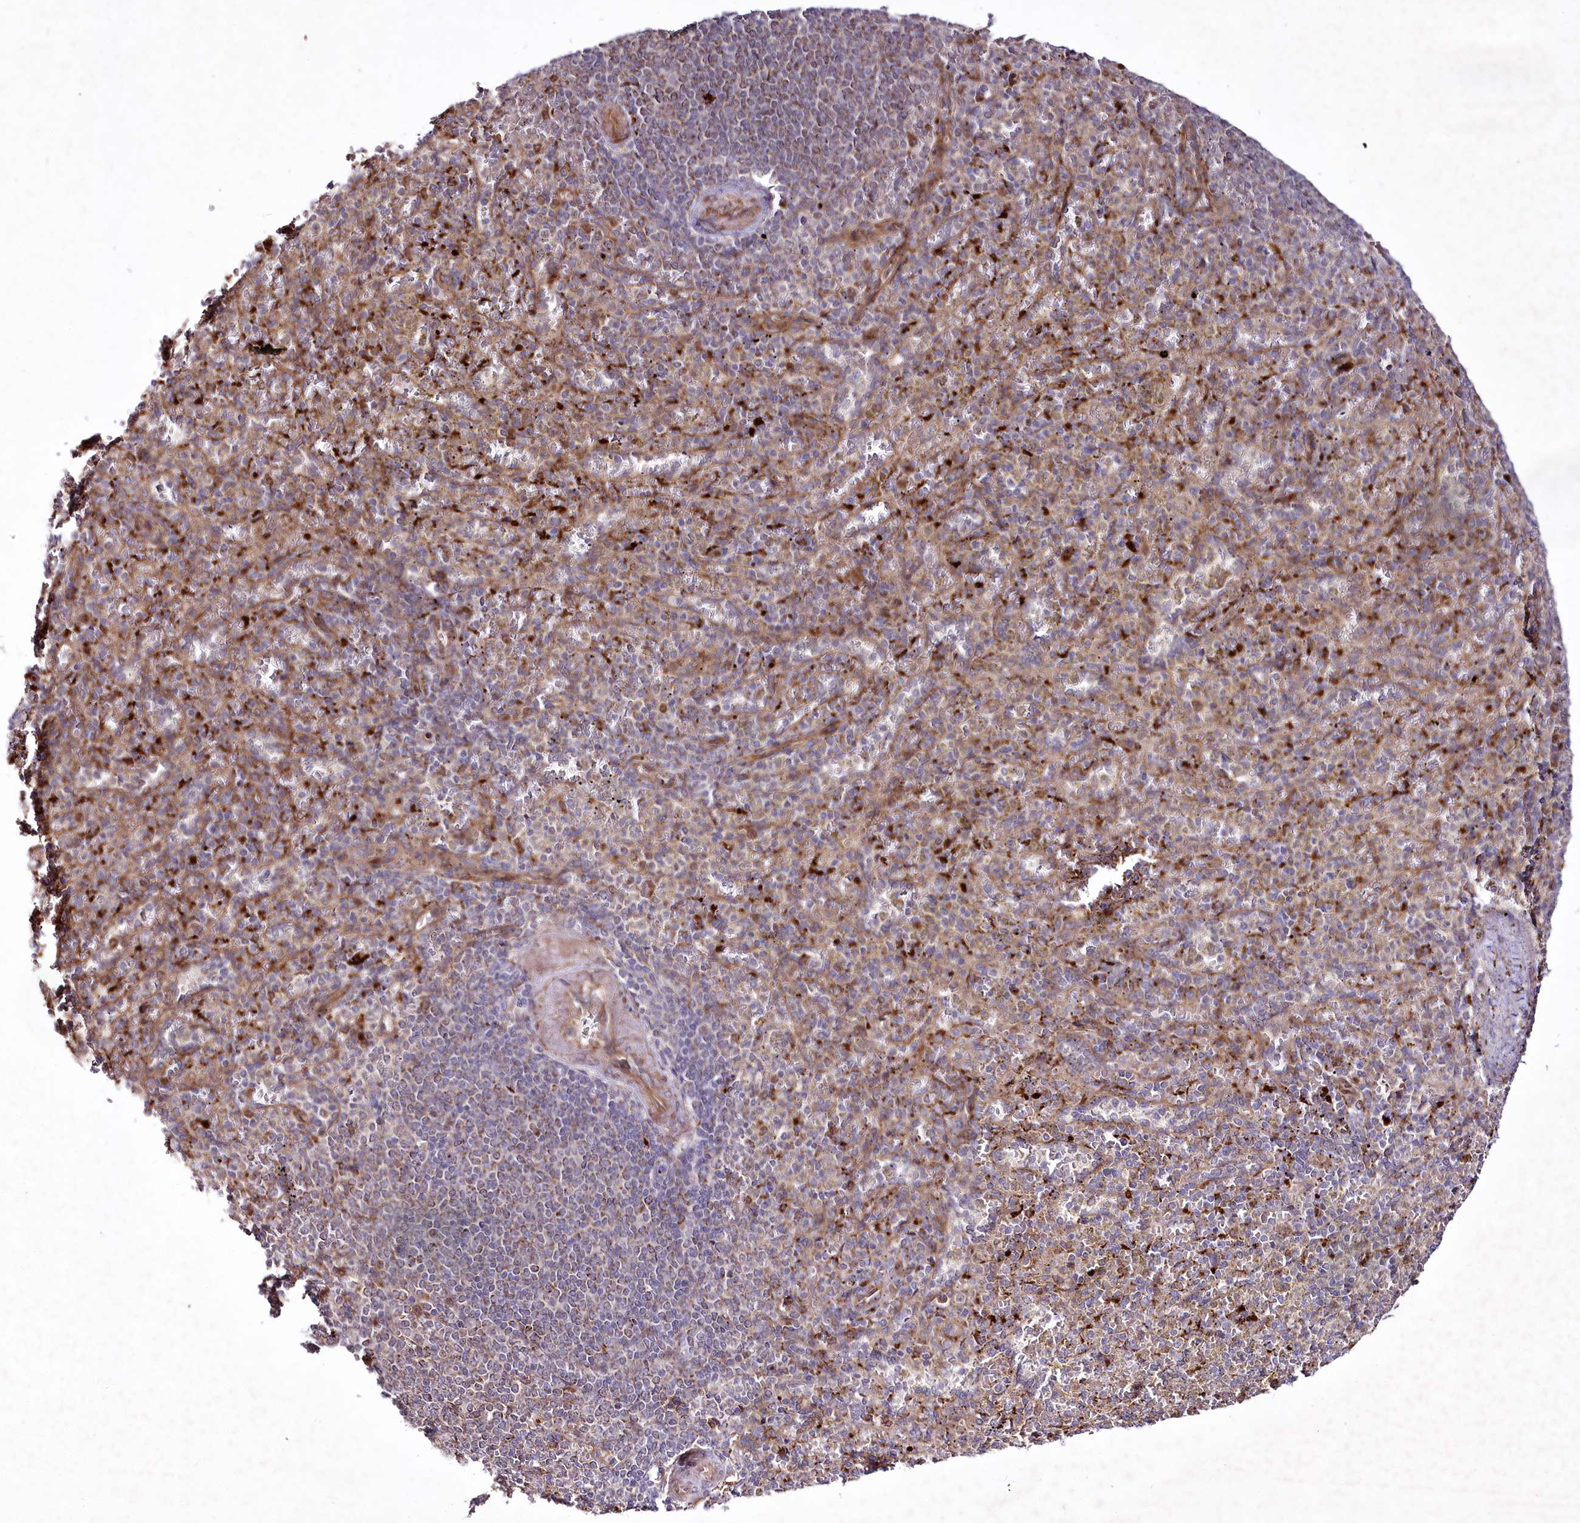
{"staining": {"intensity": "moderate", "quantity": "<25%", "location": "cytoplasmic/membranous"}, "tissue": "spleen", "cell_type": "Cells in red pulp", "image_type": "normal", "snomed": [{"axis": "morphology", "description": "Normal tissue, NOS"}, {"axis": "topography", "description": "Spleen"}], "caption": "Immunohistochemical staining of benign human spleen reveals low levels of moderate cytoplasmic/membranous staining in approximately <25% of cells in red pulp.", "gene": "PSTK", "patient": {"sex": "female", "age": 74}}